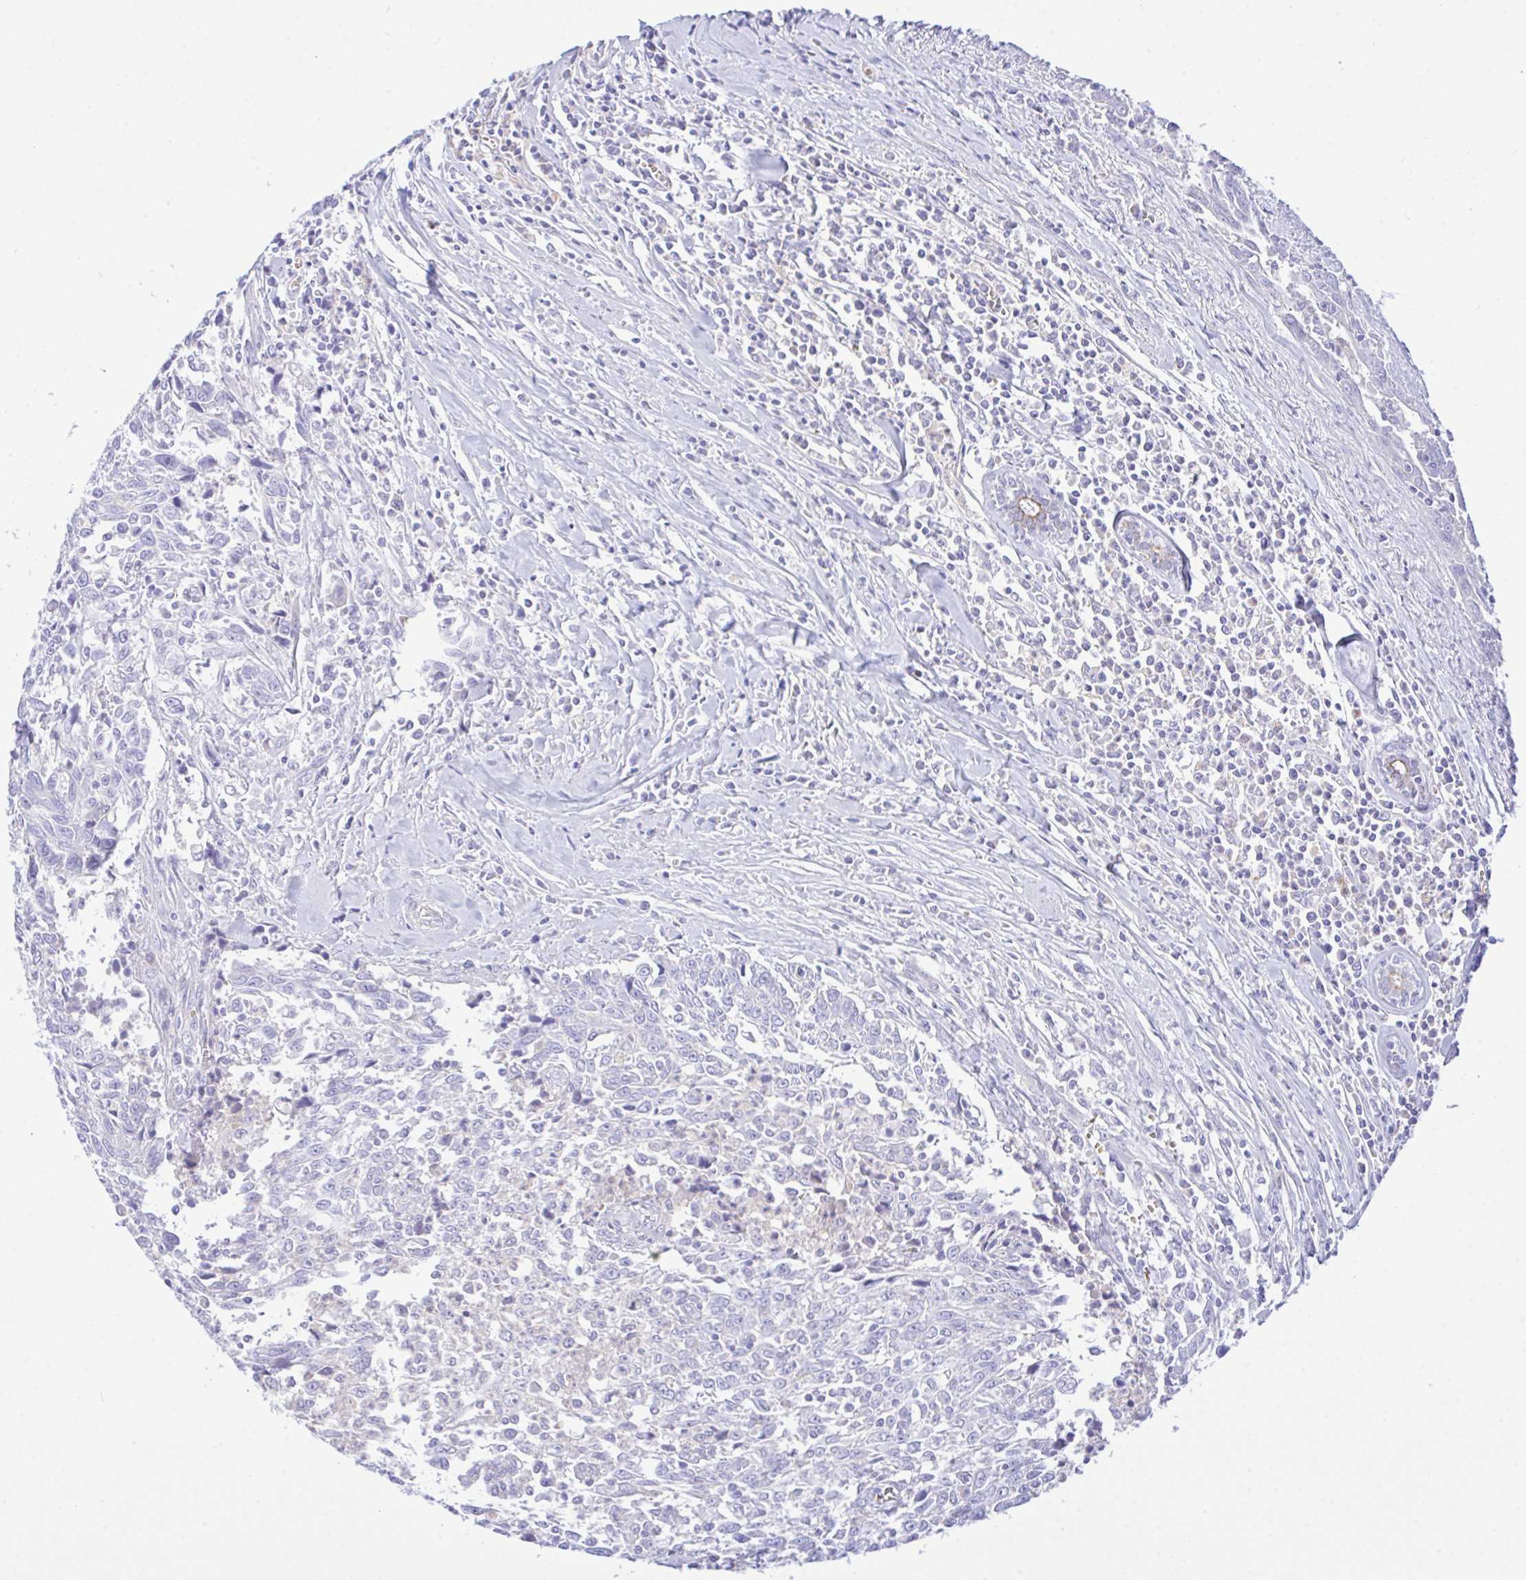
{"staining": {"intensity": "negative", "quantity": "none", "location": "none"}, "tissue": "breast cancer", "cell_type": "Tumor cells", "image_type": "cancer", "snomed": [{"axis": "morphology", "description": "Duct carcinoma"}, {"axis": "topography", "description": "Breast"}], "caption": "This is an IHC photomicrograph of human breast cancer (intraductal carcinoma). There is no staining in tumor cells.", "gene": "ZNF221", "patient": {"sex": "female", "age": 50}}